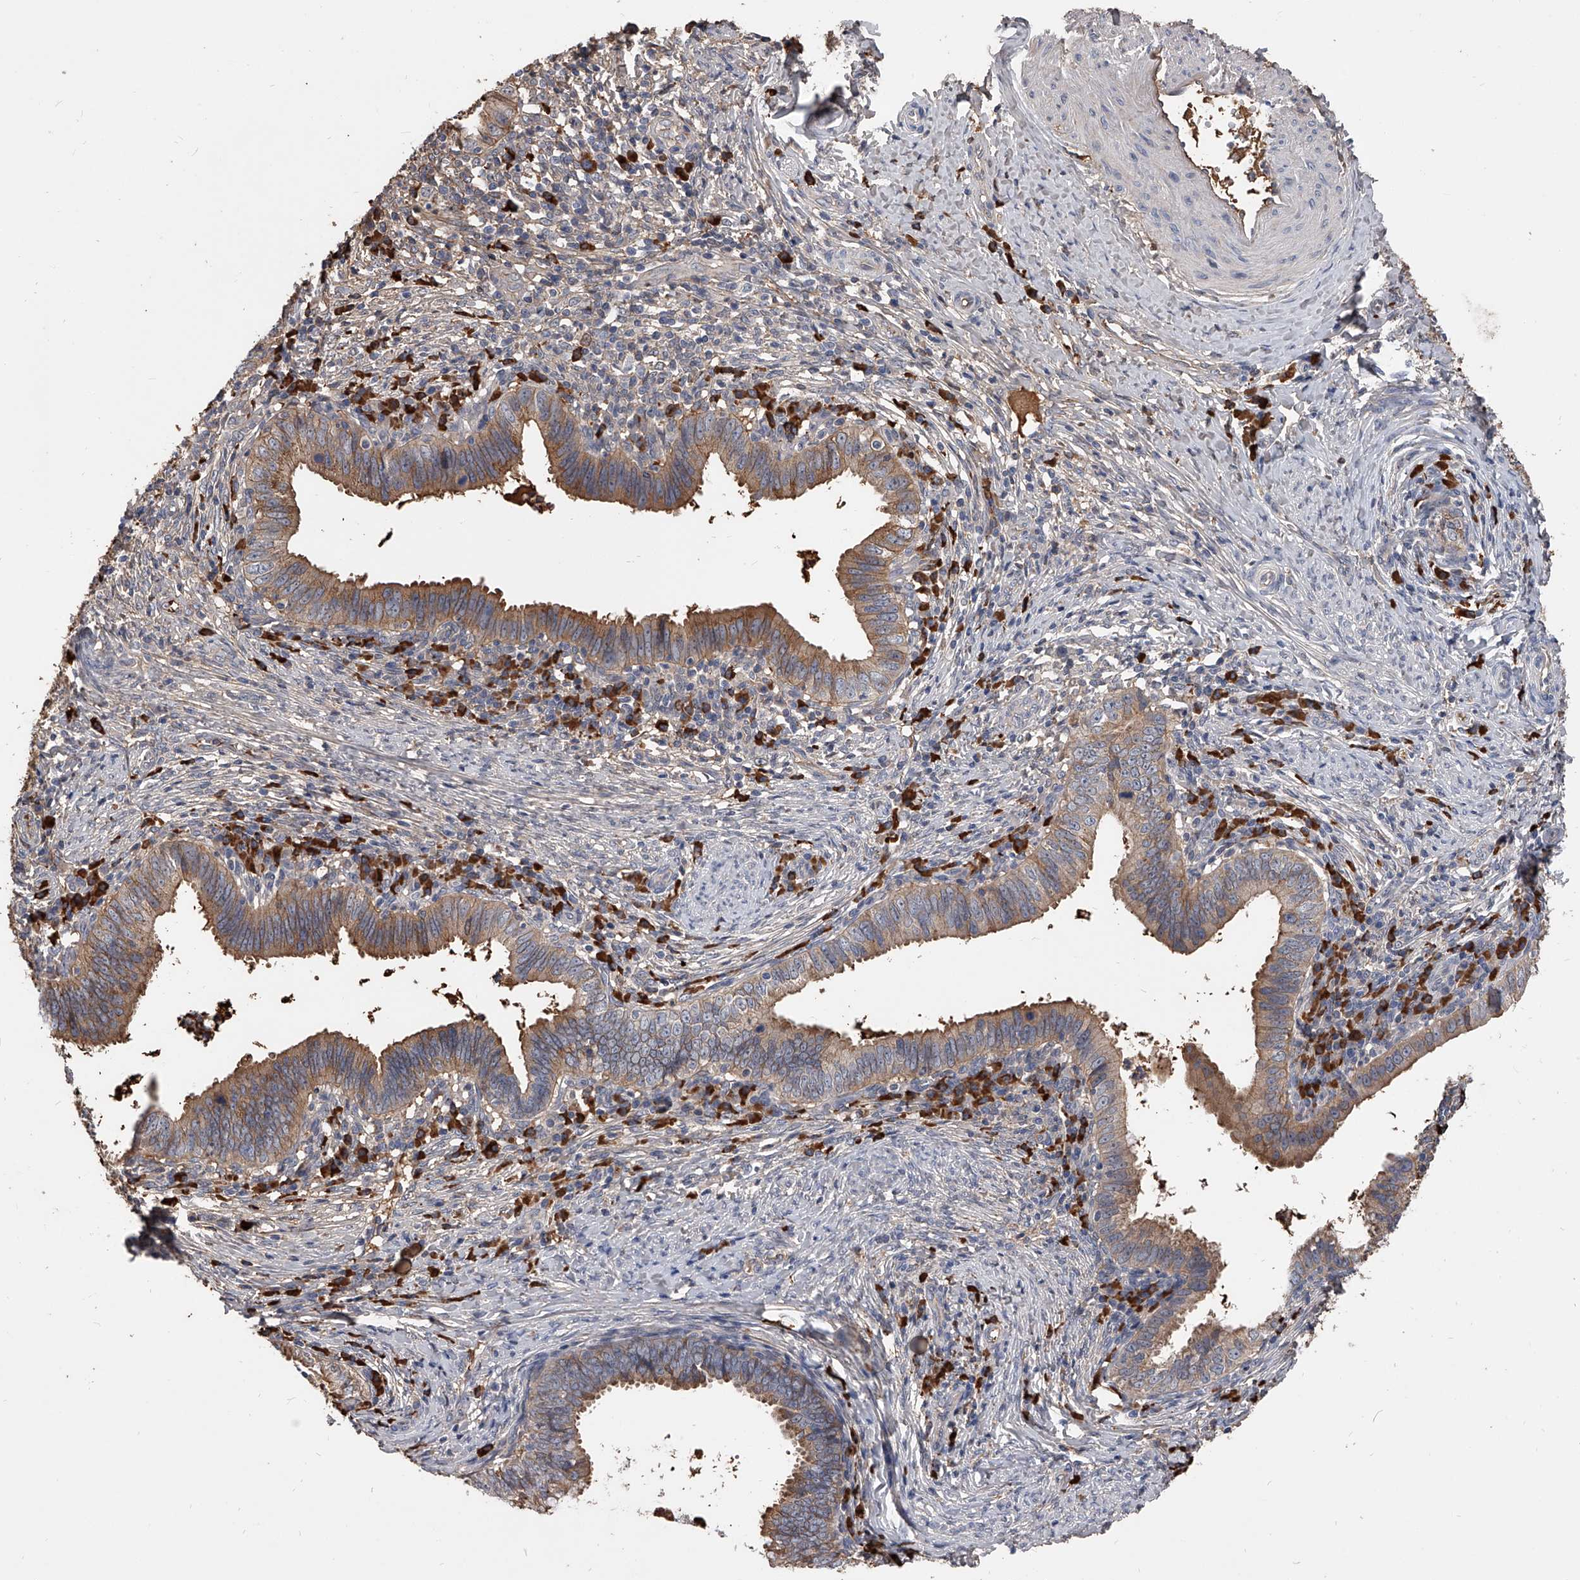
{"staining": {"intensity": "moderate", "quantity": ">75%", "location": "cytoplasmic/membranous"}, "tissue": "cervical cancer", "cell_type": "Tumor cells", "image_type": "cancer", "snomed": [{"axis": "morphology", "description": "Adenocarcinoma, NOS"}, {"axis": "topography", "description": "Cervix"}], "caption": "Brown immunohistochemical staining in human cervical adenocarcinoma shows moderate cytoplasmic/membranous expression in approximately >75% of tumor cells.", "gene": "ZNF25", "patient": {"sex": "female", "age": 36}}